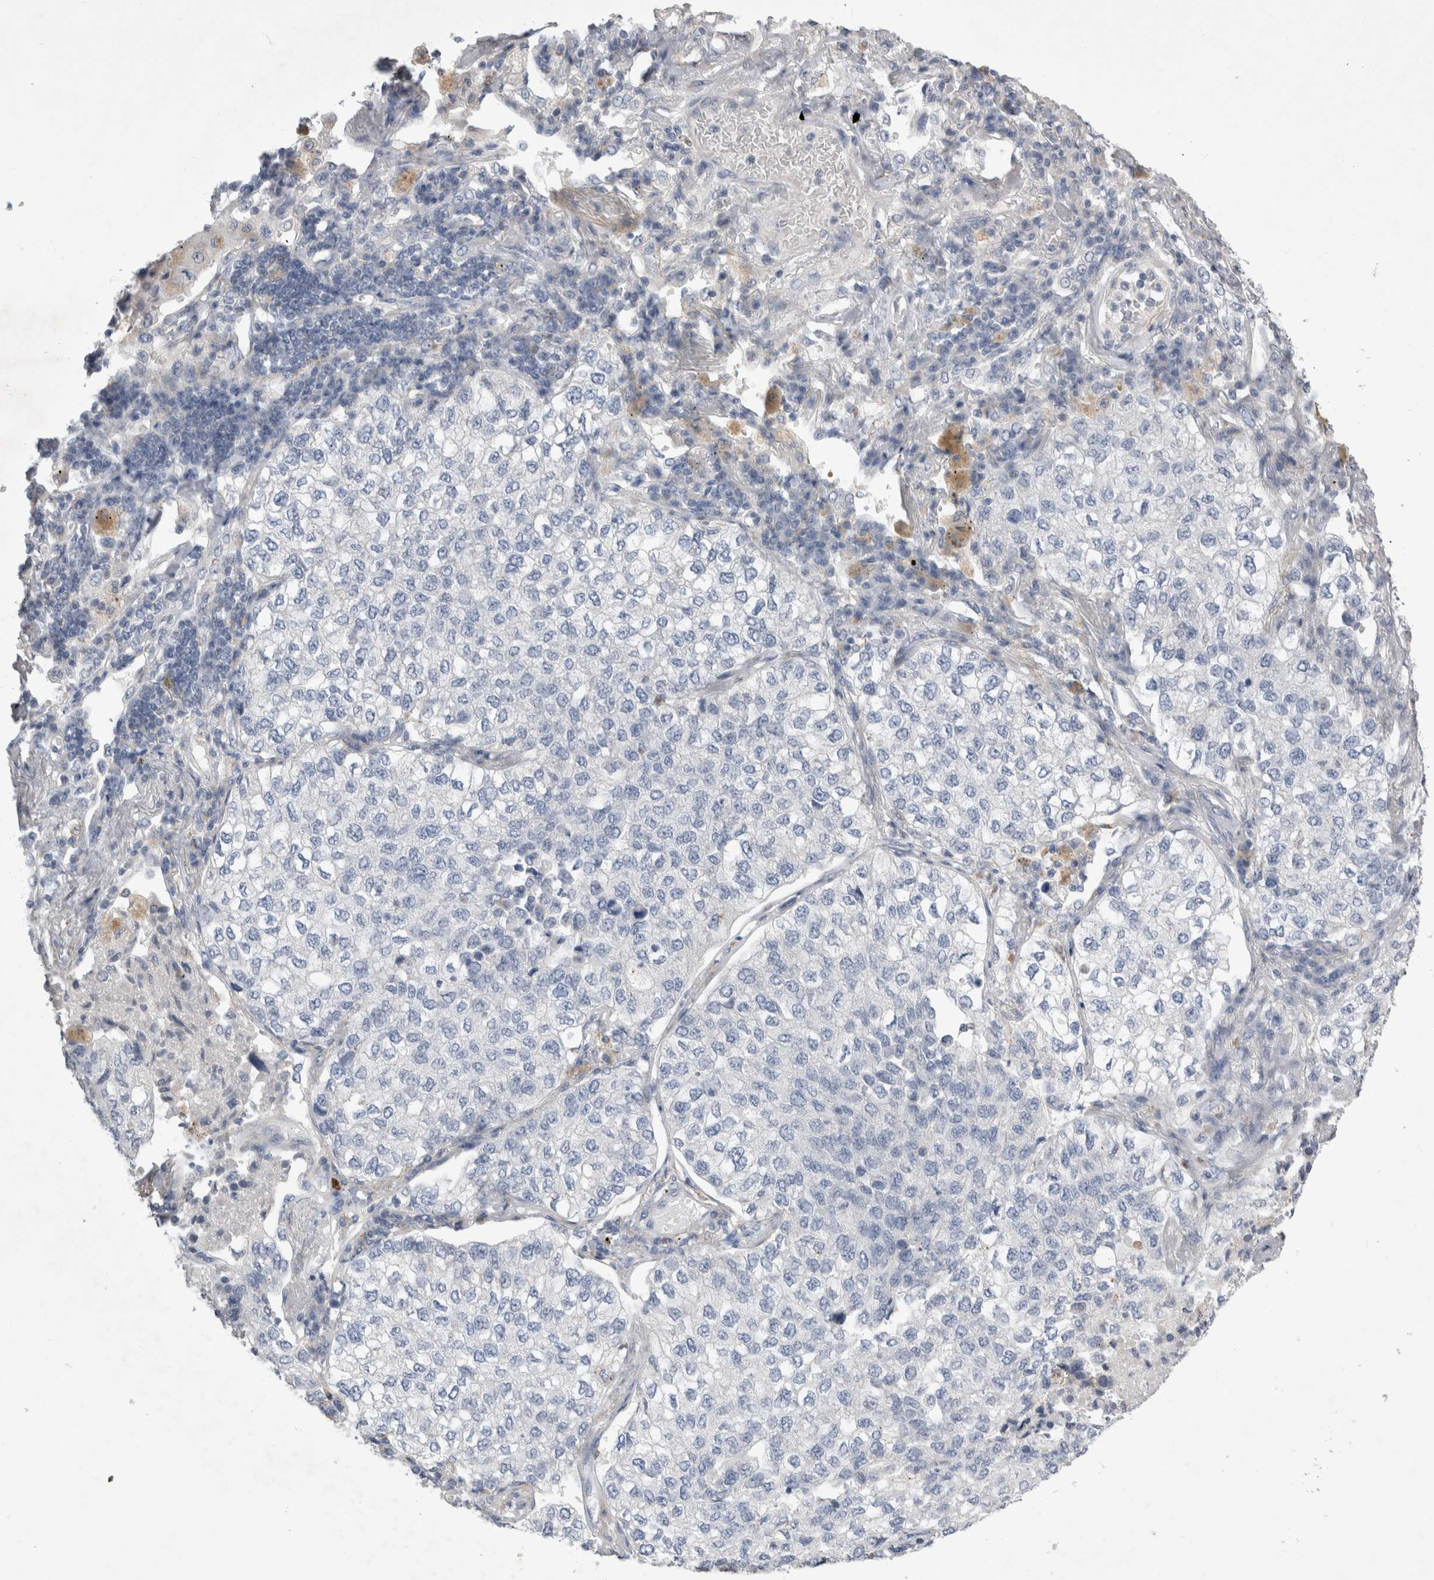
{"staining": {"intensity": "negative", "quantity": "none", "location": "none"}, "tissue": "lung cancer", "cell_type": "Tumor cells", "image_type": "cancer", "snomed": [{"axis": "morphology", "description": "Adenocarcinoma, NOS"}, {"axis": "topography", "description": "Lung"}], "caption": "Tumor cells are negative for protein expression in human adenocarcinoma (lung). (DAB (3,3'-diaminobenzidine) immunohistochemistry (IHC), high magnification).", "gene": "STRADB", "patient": {"sex": "male", "age": 63}}